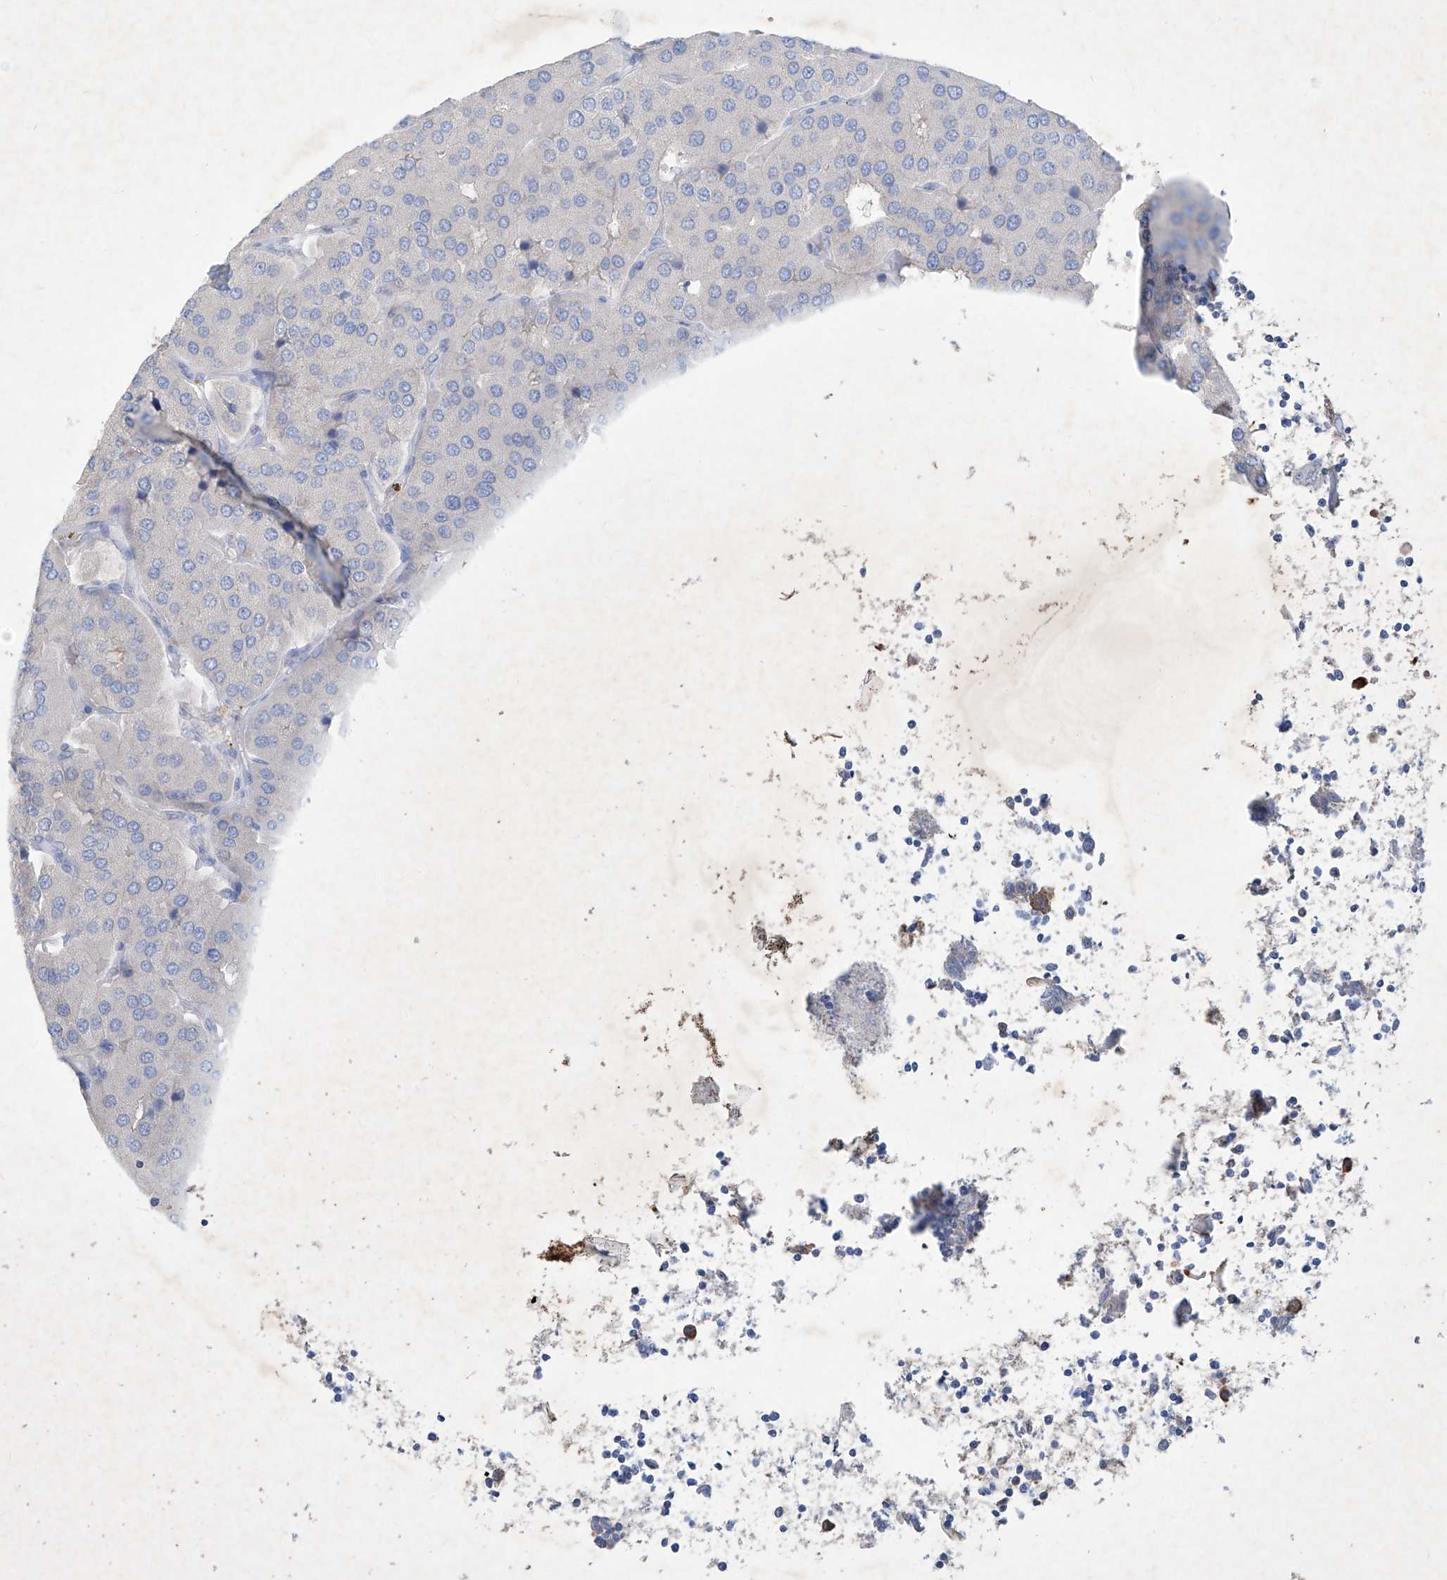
{"staining": {"intensity": "negative", "quantity": "none", "location": "none"}, "tissue": "parathyroid gland", "cell_type": "Glandular cells", "image_type": "normal", "snomed": [{"axis": "morphology", "description": "Normal tissue, NOS"}, {"axis": "morphology", "description": "Adenoma, NOS"}, {"axis": "topography", "description": "Parathyroid gland"}], "caption": "High power microscopy histopathology image of an IHC image of normal parathyroid gland, revealing no significant positivity in glandular cells.", "gene": "ASNS", "patient": {"sex": "female", "age": 86}}